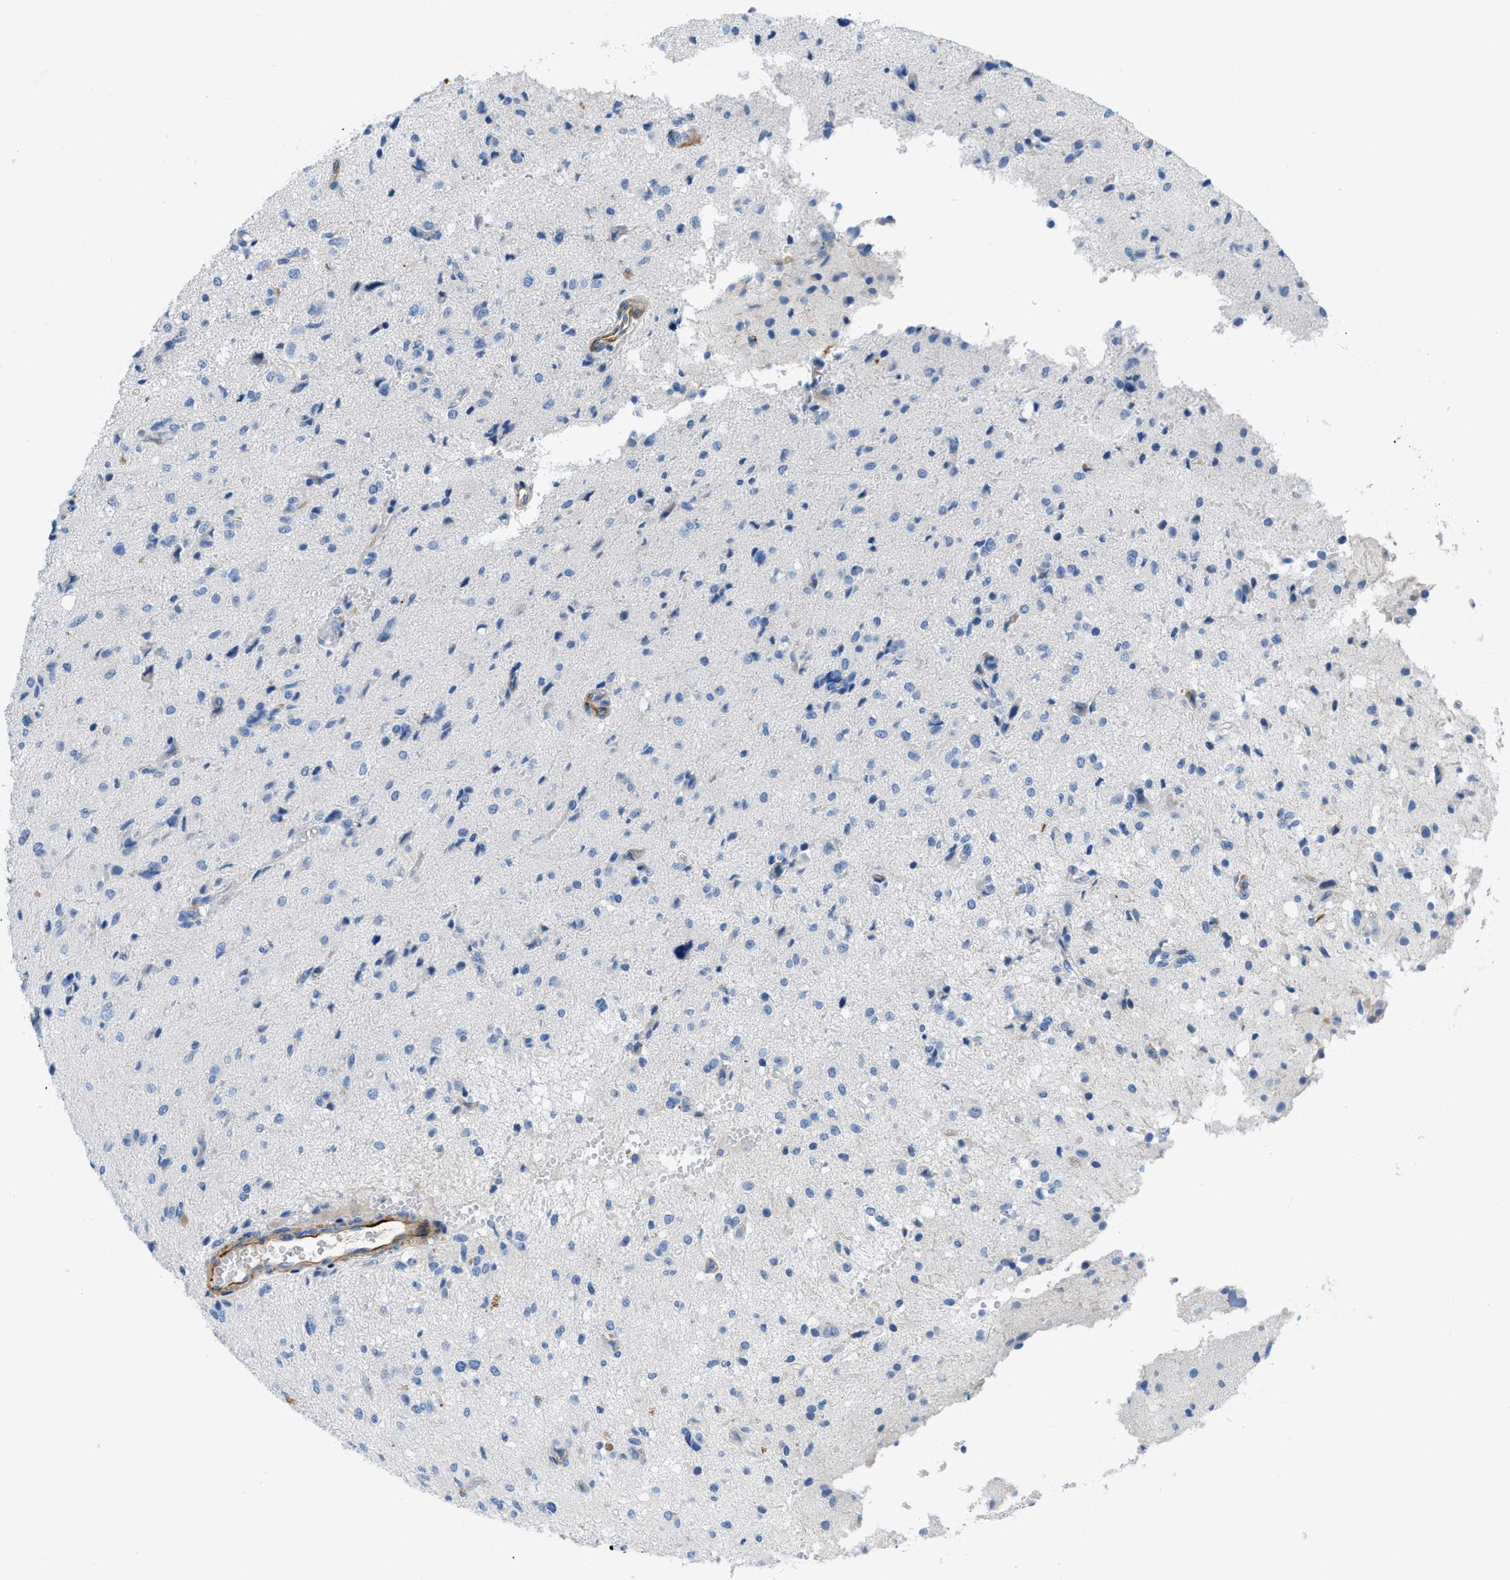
{"staining": {"intensity": "negative", "quantity": "none", "location": "none"}, "tissue": "glioma", "cell_type": "Tumor cells", "image_type": "cancer", "snomed": [{"axis": "morphology", "description": "Glioma, malignant, High grade"}, {"axis": "topography", "description": "Brain"}], "caption": "Immunohistochemistry (IHC) micrograph of human malignant high-grade glioma stained for a protein (brown), which exhibits no staining in tumor cells. (DAB immunohistochemistry, high magnification).", "gene": "XCR1", "patient": {"sex": "female", "age": 59}}